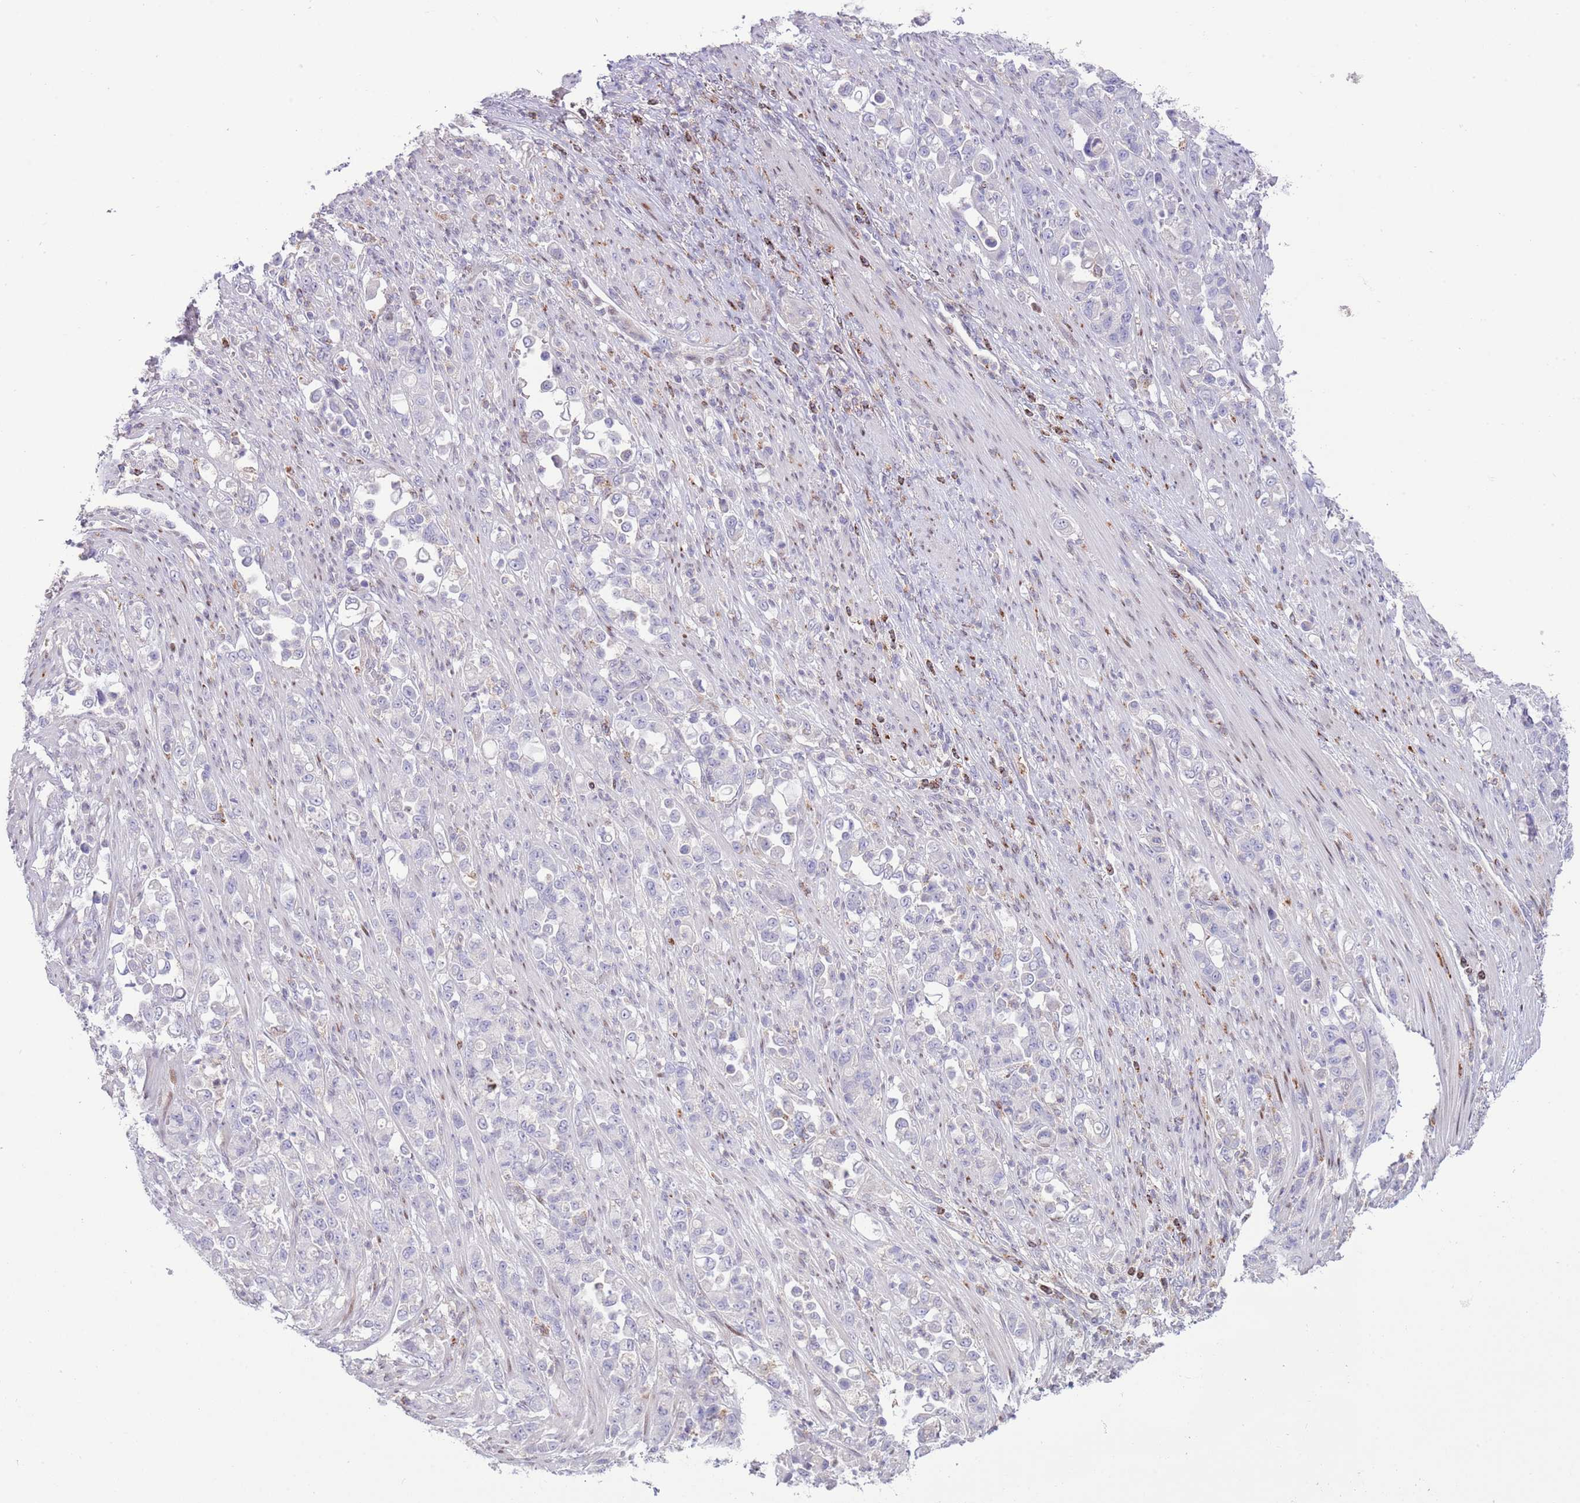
{"staining": {"intensity": "negative", "quantity": "none", "location": "none"}, "tissue": "stomach cancer", "cell_type": "Tumor cells", "image_type": "cancer", "snomed": [{"axis": "morphology", "description": "Normal tissue, NOS"}, {"axis": "morphology", "description": "Adenocarcinoma, NOS"}, {"axis": "topography", "description": "Stomach"}], "caption": "Immunohistochemistry of stomach cancer reveals no staining in tumor cells.", "gene": "ANO8", "patient": {"sex": "female", "age": 79}}